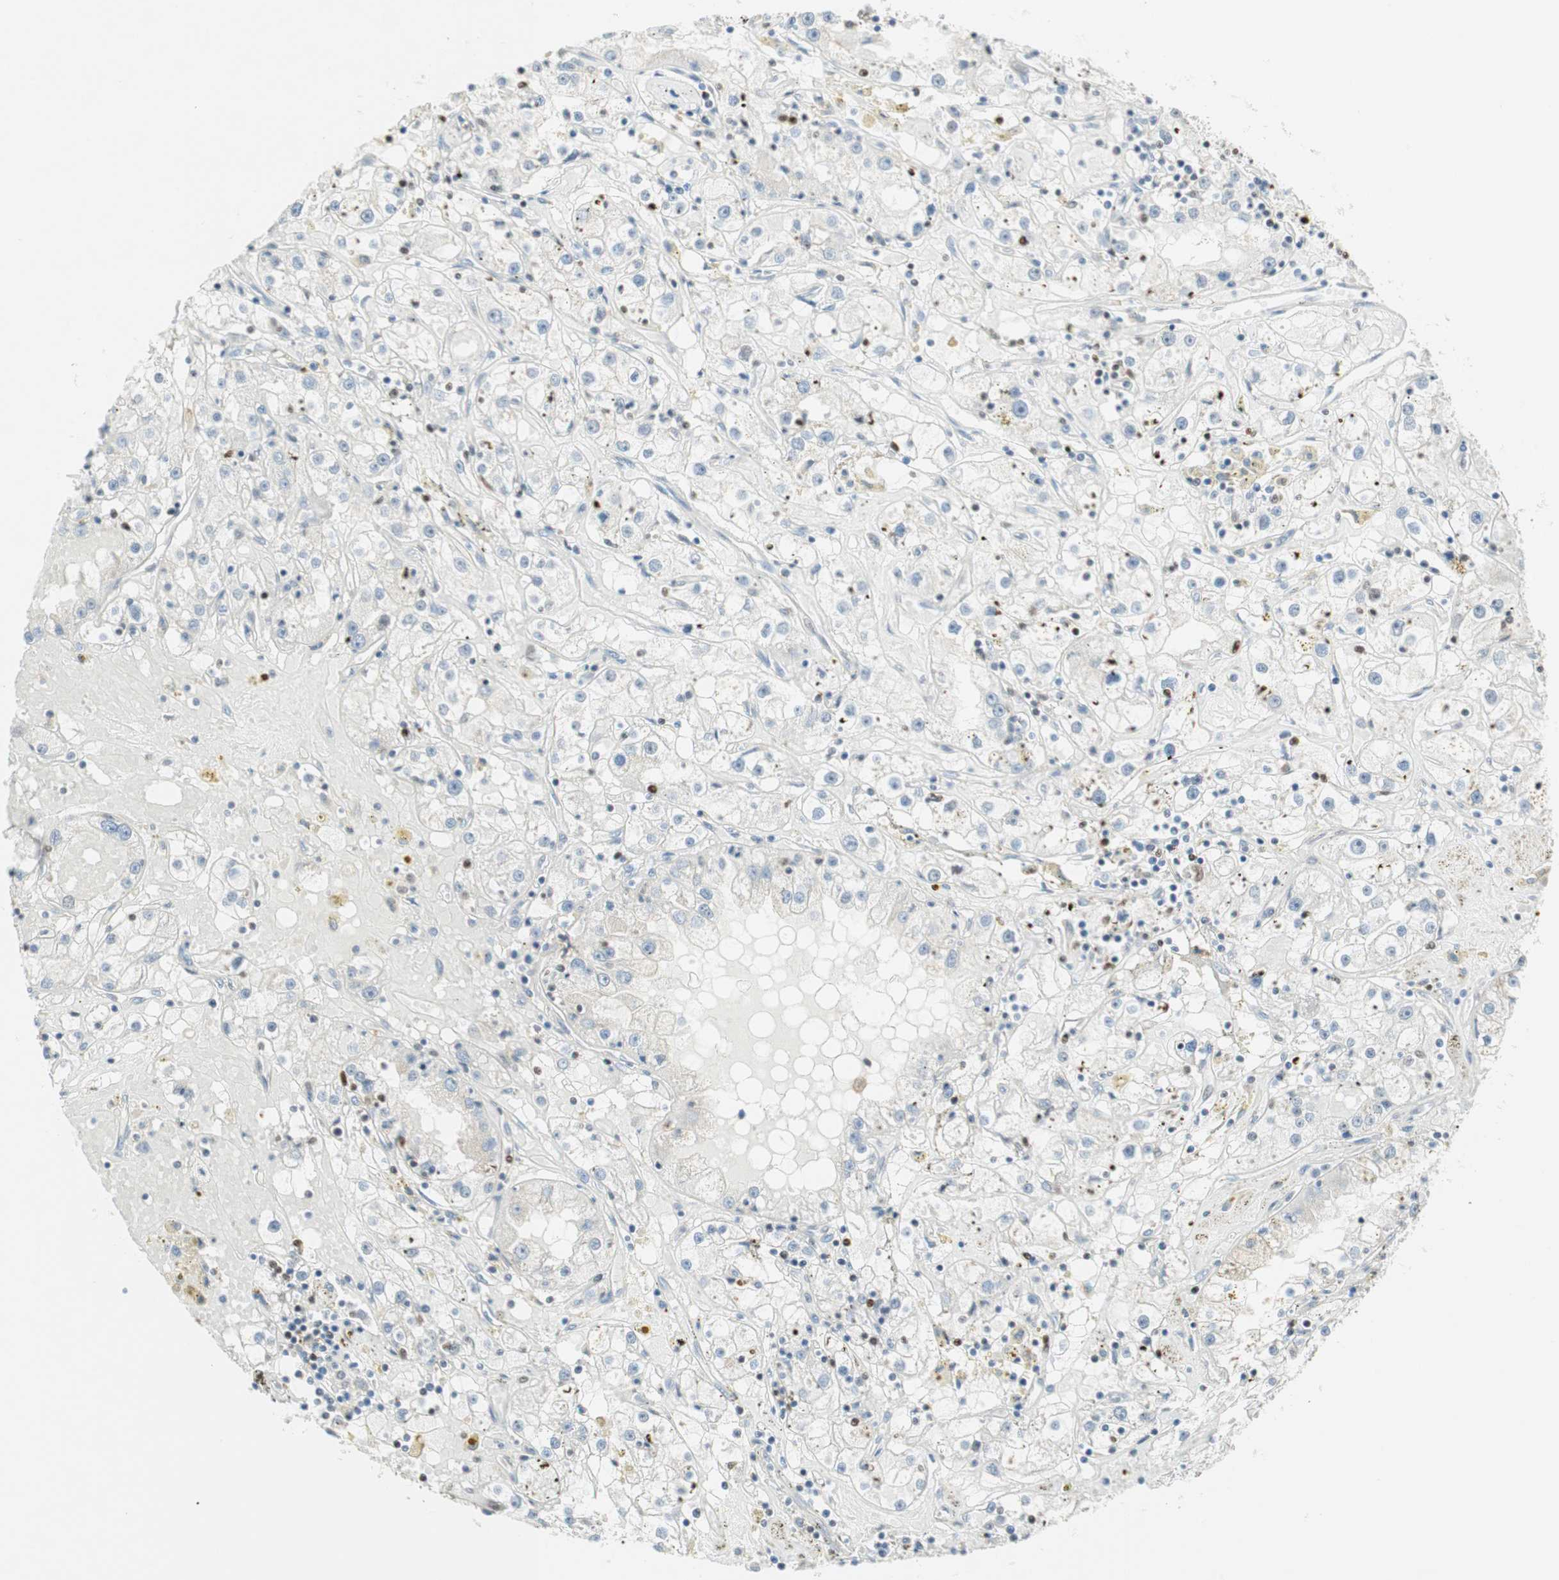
{"staining": {"intensity": "negative", "quantity": "none", "location": "none"}, "tissue": "renal cancer", "cell_type": "Tumor cells", "image_type": "cancer", "snomed": [{"axis": "morphology", "description": "Adenocarcinoma, NOS"}, {"axis": "topography", "description": "Kidney"}], "caption": "DAB (3,3'-diaminobenzidine) immunohistochemical staining of adenocarcinoma (renal) demonstrates no significant expression in tumor cells.", "gene": "MSX2", "patient": {"sex": "male", "age": 56}}